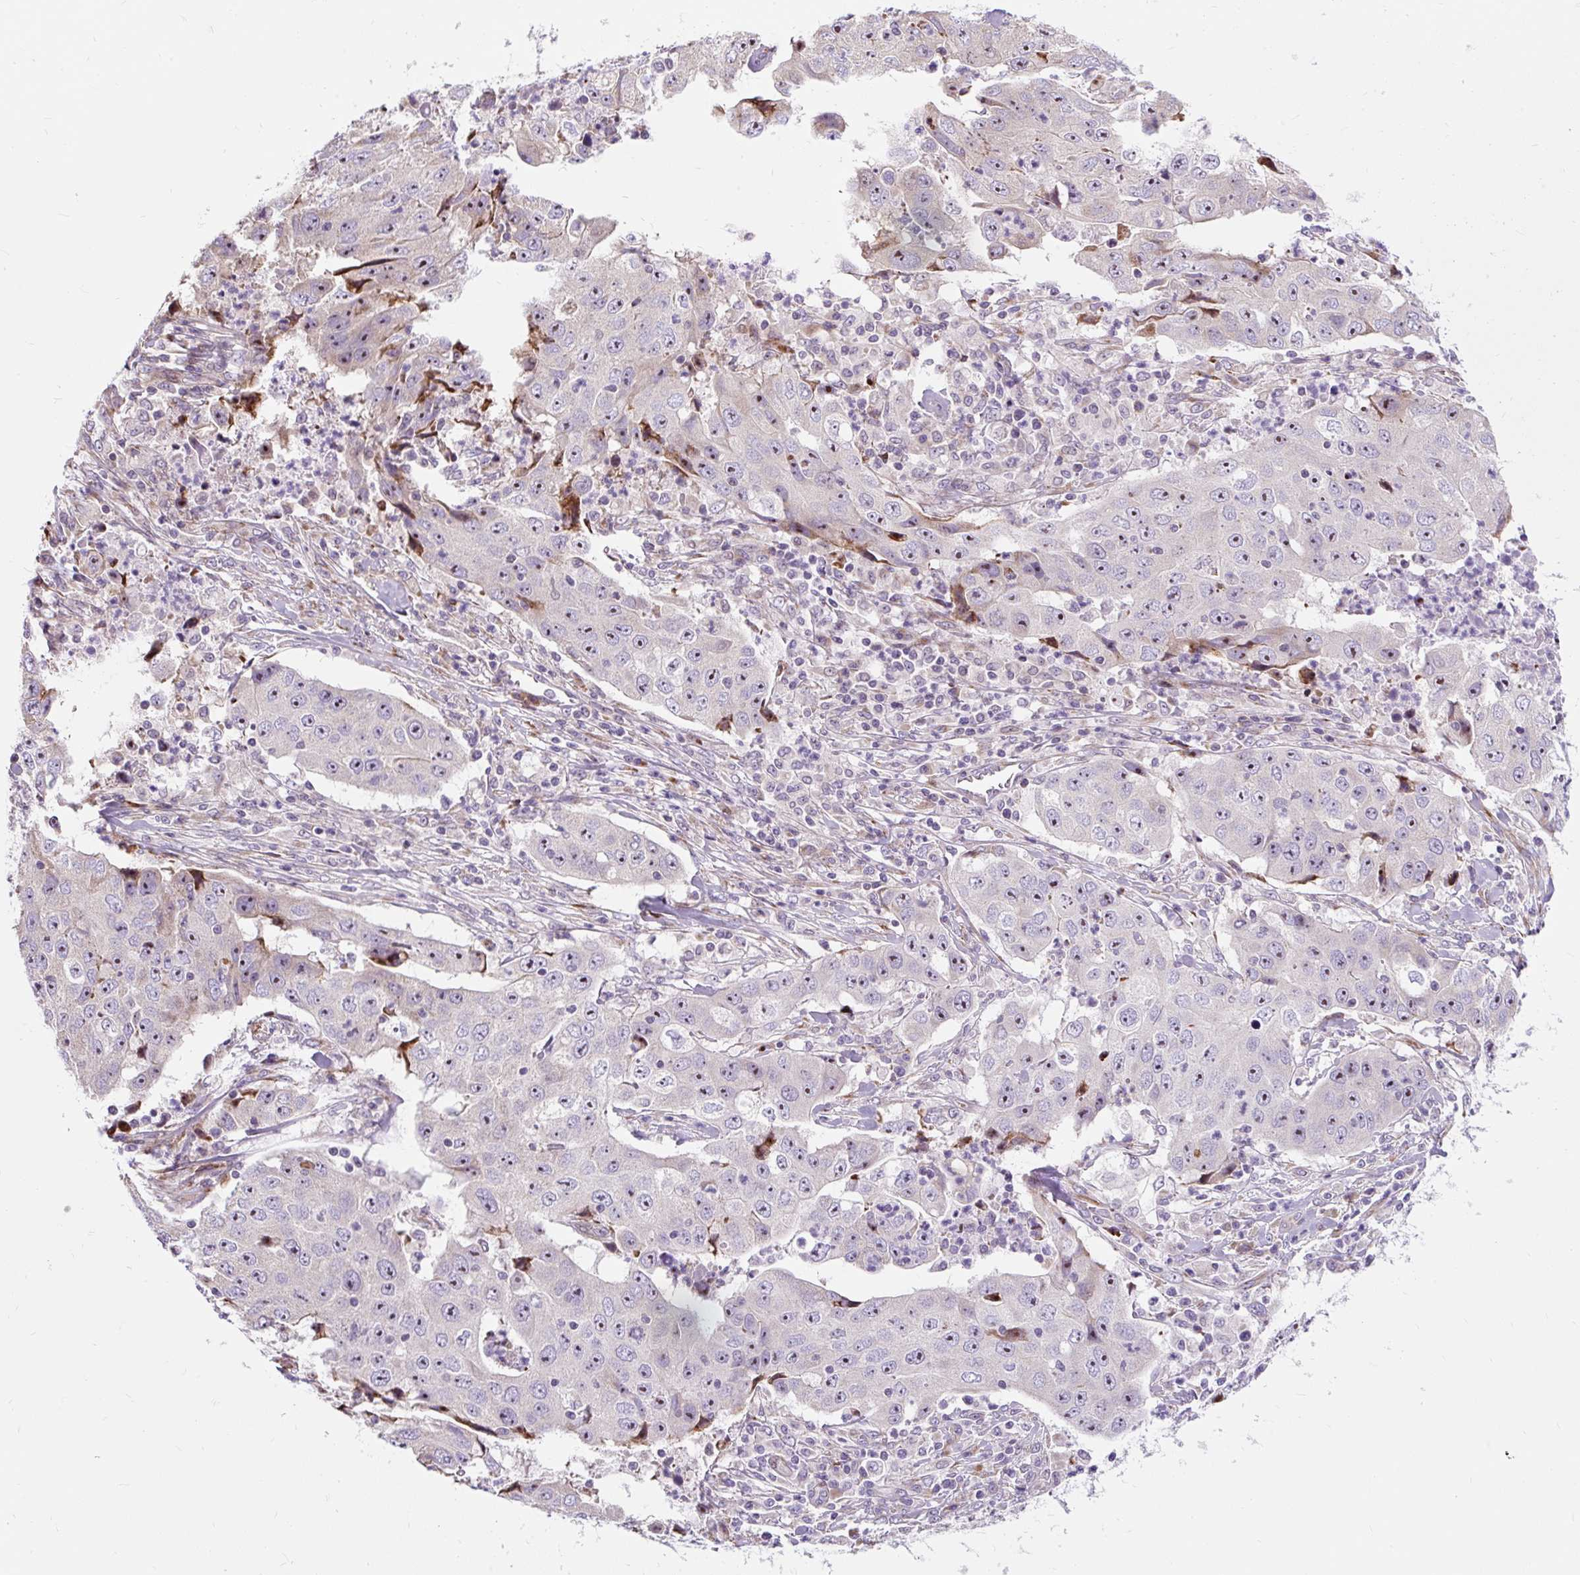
{"staining": {"intensity": "weak", "quantity": "25%-75%", "location": "nuclear"}, "tissue": "lung cancer", "cell_type": "Tumor cells", "image_type": "cancer", "snomed": [{"axis": "morphology", "description": "Squamous cell carcinoma, NOS"}, {"axis": "topography", "description": "Lung"}], "caption": "Brown immunohistochemical staining in lung cancer (squamous cell carcinoma) demonstrates weak nuclear staining in approximately 25%-75% of tumor cells.", "gene": "CISD3", "patient": {"sex": "male", "age": 64}}